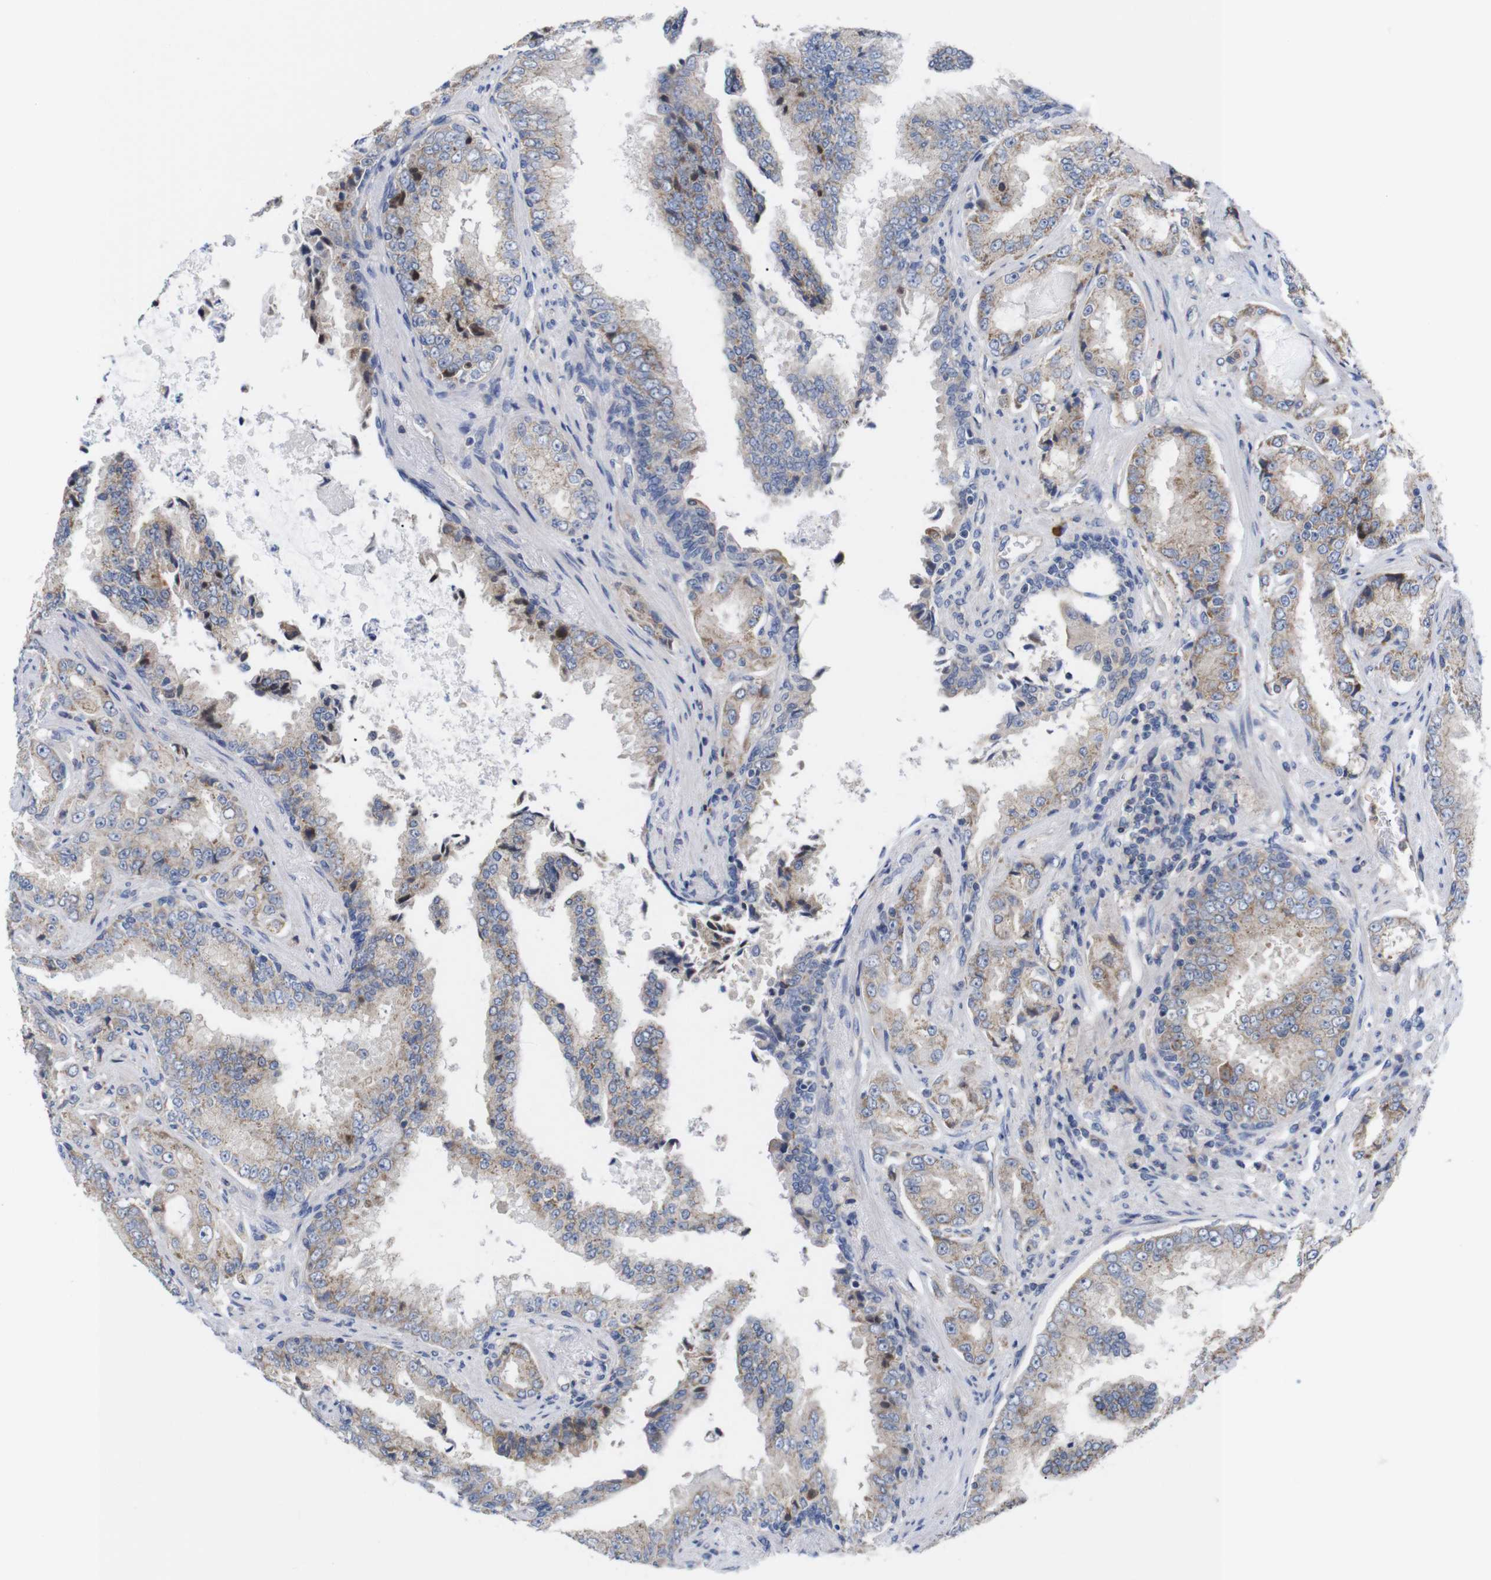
{"staining": {"intensity": "weak", "quantity": ">75%", "location": "cytoplasmic/membranous"}, "tissue": "prostate cancer", "cell_type": "Tumor cells", "image_type": "cancer", "snomed": [{"axis": "morphology", "description": "Adenocarcinoma, High grade"}, {"axis": "topography", "description": "Prostate"}], "caption": "Prostate high-grade adenocarcinoma stained with a protein marker displays weak staining in tumor cells.", "gene": "USH1C", "patient": {"sex": "male", "age": 73}}